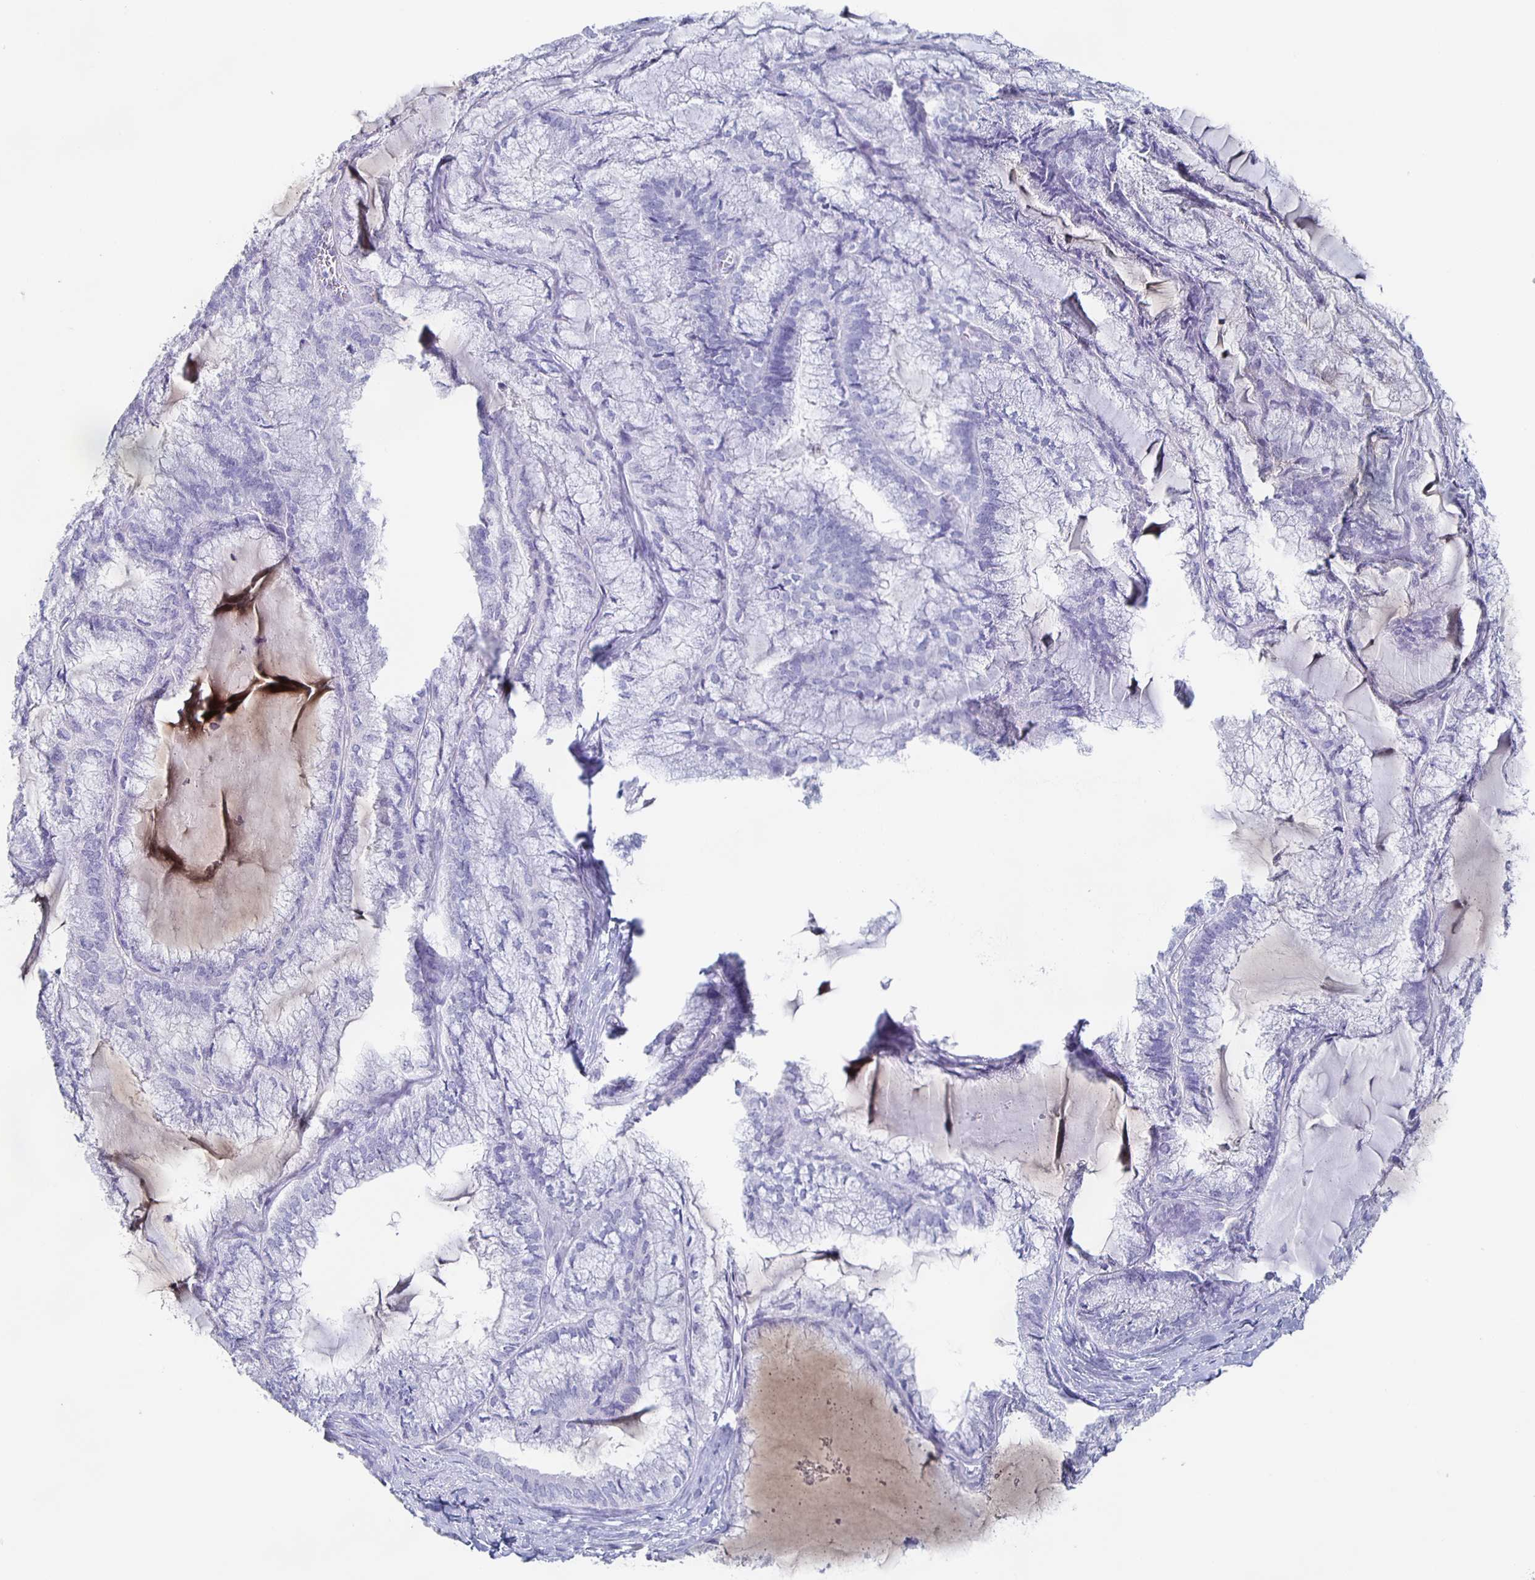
{"staining": {"intensity": "negative", "quantity": "none", "location": "none"}, "tissue": "endometrial cancer", "cell_type": "Tumor cells", "image_type": "cancer", "snomed": [{"axis": "morphology", "description": "Carcinoma, NOS"}, {"axis": "topography", "description": "Endometrium"}], "caption": "Protein analysis of endometrial cancer (carcinoma) displays no significant positivity in tumor cells. Nuclei are stained in blue.", "gene": "FGA", "patient": {"sex": "female", "age": 62}}